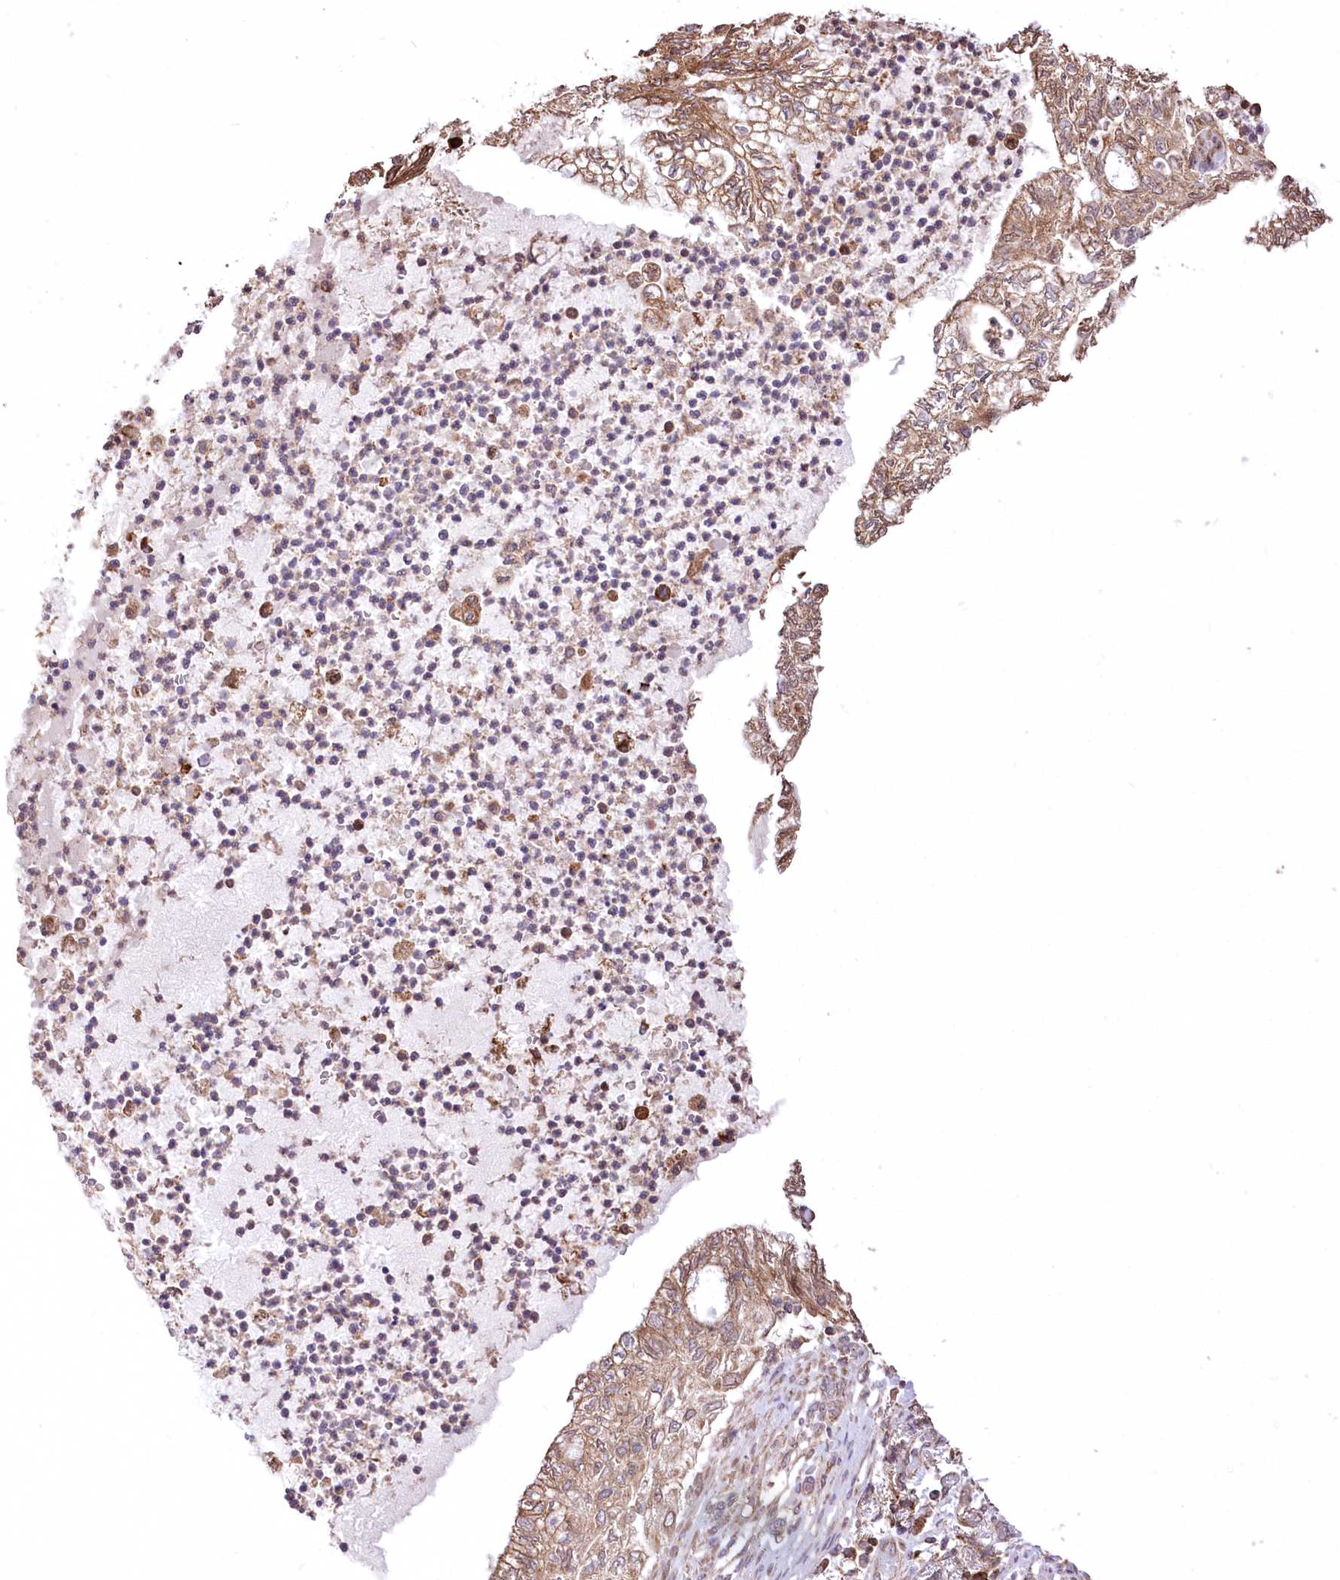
{"staining": {"intensity": "moderate", "quantity": ">75%", "location": "cytoplasmic/membranous"}, "tissue": "lung cancer", "cell_type": "Tumor cells", "image_type": "cancer", "snomed": [{"axis": "morphology", "description": "Adenocarcinoma, NOS"}, {"axis": "topography", "description": "Lung"}], "caption": "Immunohistochemistry image of neoplastic tissue: human adenocarcinoma (lung) stained using immunohistochemistry reveals medium levels of moderate protein expression localized specifically in the cytoplasmic/membranous of tumor cells, appearing as a cytoplasmic/membranous brown color.", "gene": "XYLB", "patient": {"sex": "female", "age": 70}}